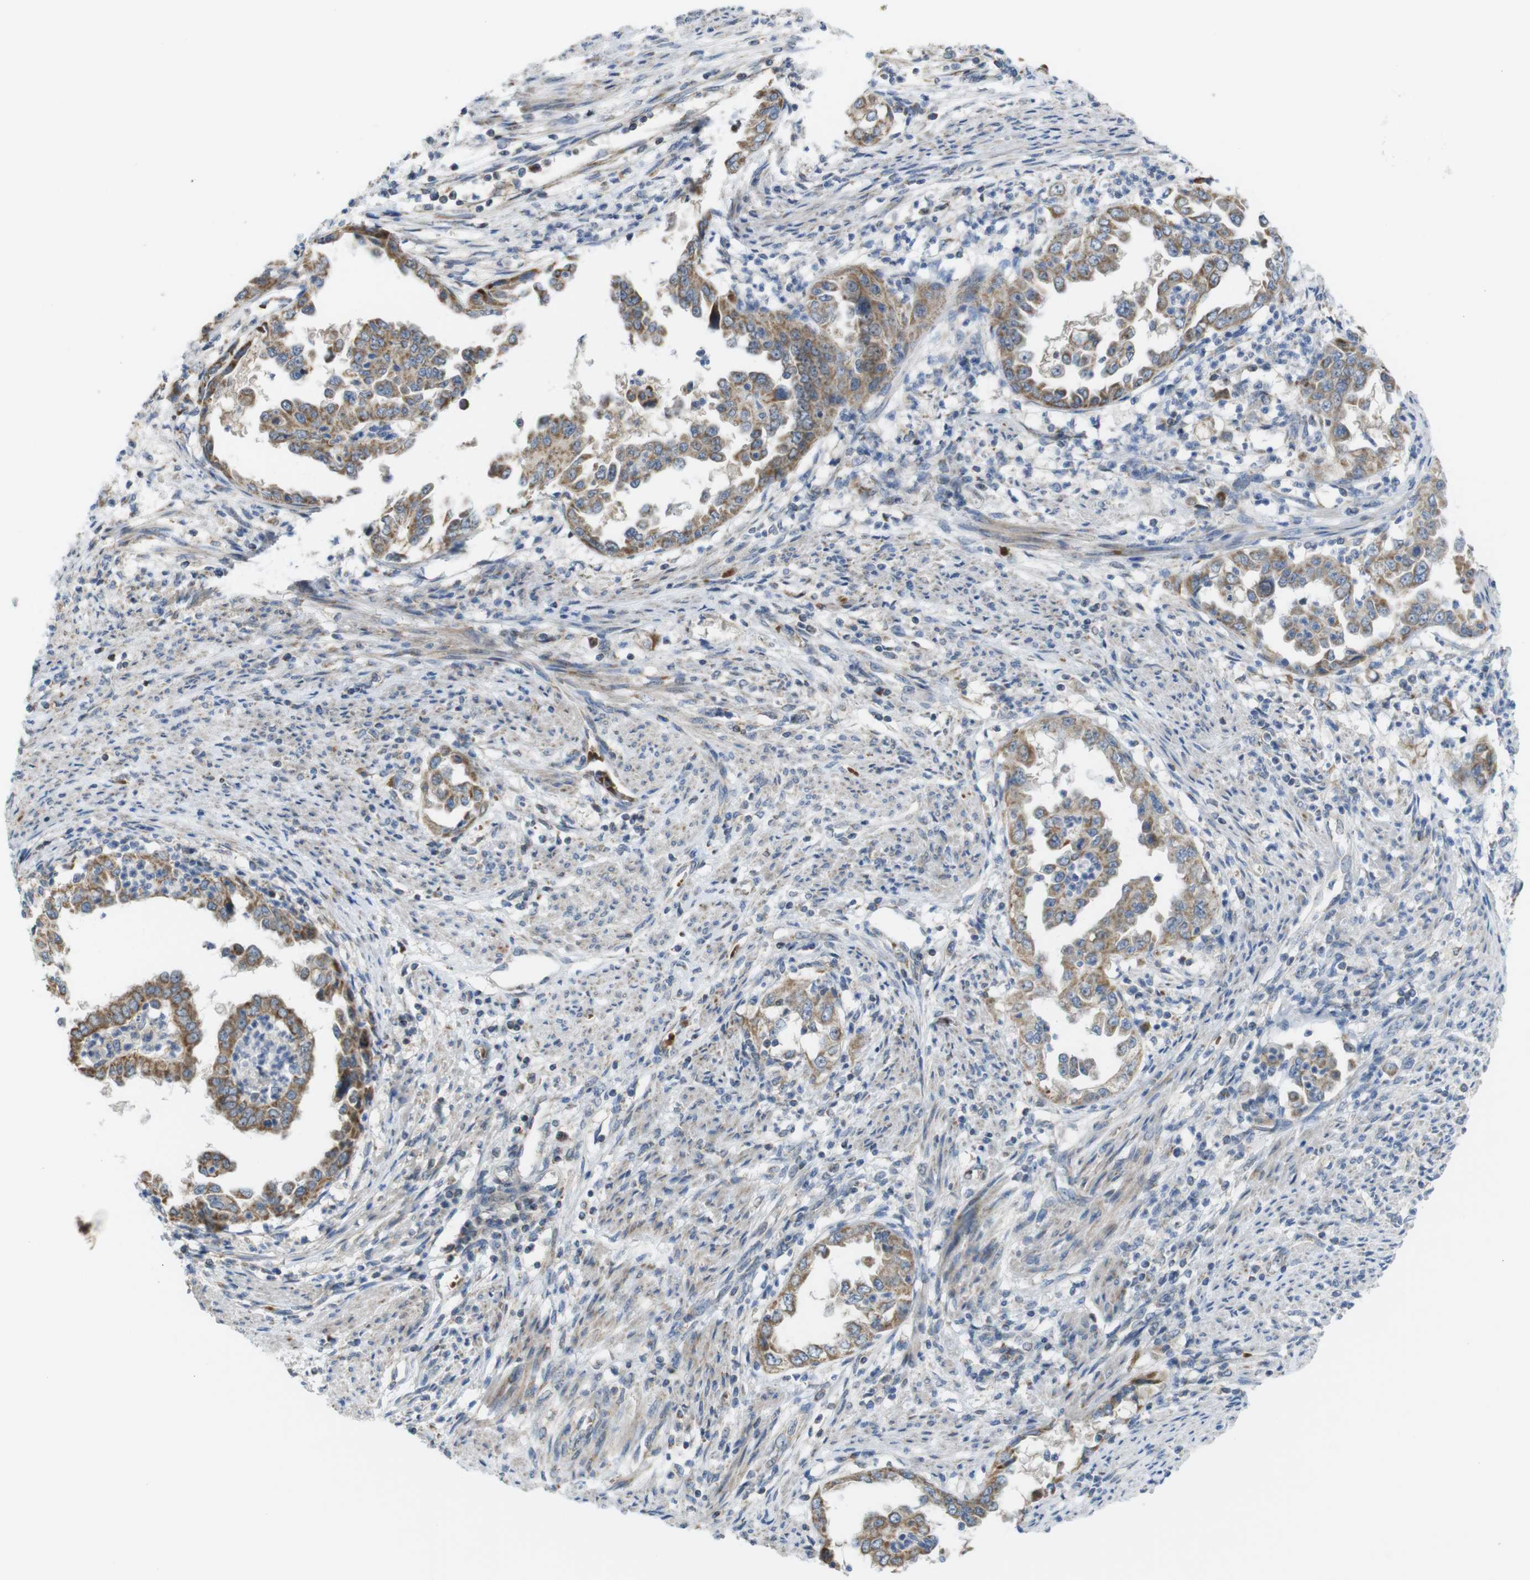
{"staining": {"intensity": "moderate", "quantity": ">75%", "location": "cytoplasmic/membranous"}, "tissue": "endometrial cancer", "cell_type": "Tumor cells", "image_type": "cancer", "snomed": [{"axis": "morphology", "description": "Adenocarcinoma, NOS"}, {"axis": "topography", "description": "Endometrium"}], "caption": "This is a photomicrograph of immunohistochemistry (IHC) staining of endometrial cancer (adenocarcinoma), which shows moderate expression in the cytoplasmic/membranous of tumor cells.", "gene": "MARCHF1", "patient": {"sex": "female", "age": 85}}